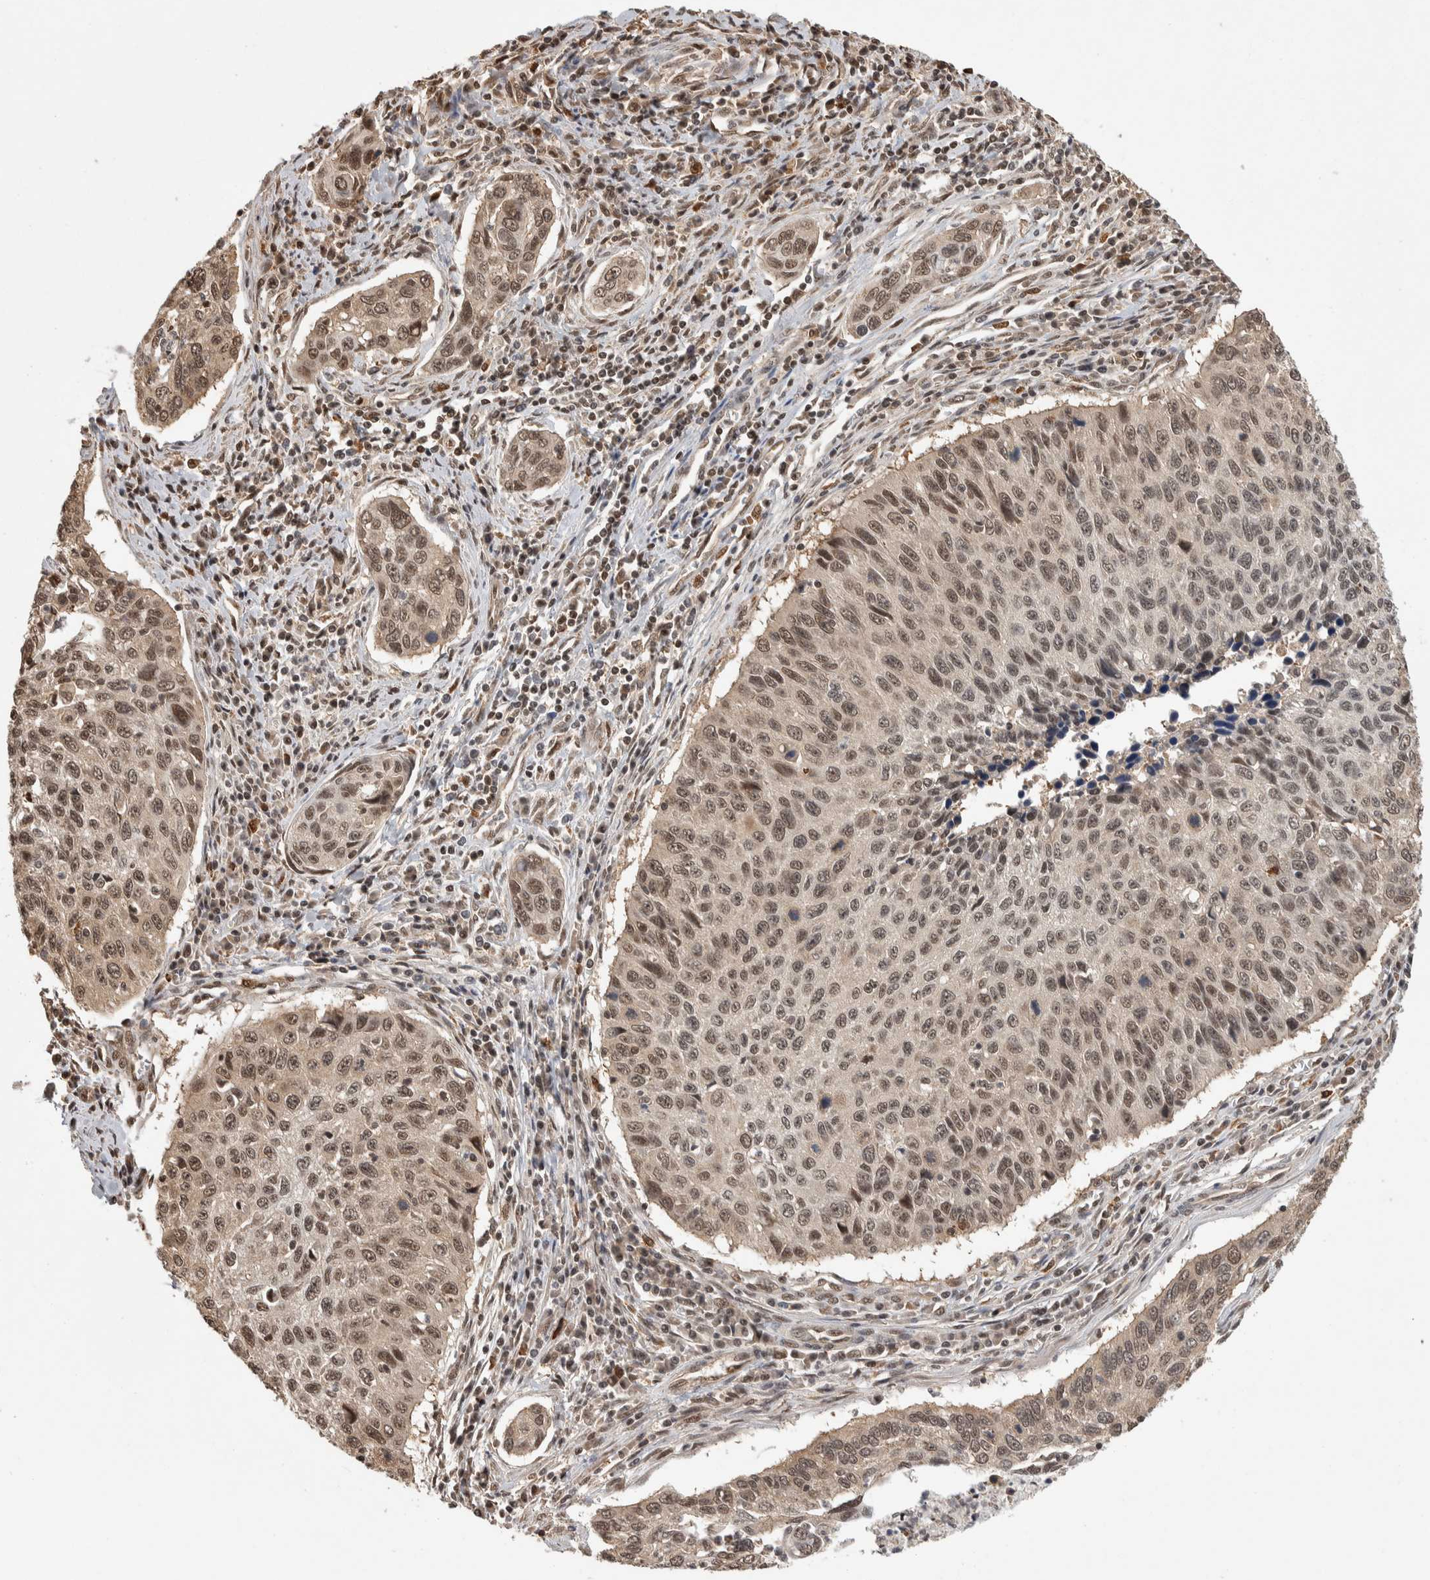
{"staining": {"intensity": "weak", "quantity": ">75%", "location": "cytoplasmic/membranous,nuclear"}, "tissue": "cervical cancer", "cell_type": "Tumor cells", "image_type": "cancer", "snomed": [{"axis": "morphology", "description": "Squamous cell carcinoma, NOS"}, {"axis": "topography", "description": "Cervix"}], "caption": "Immunohistochemical staining of human cervical cancer exhibits weak cytoplasmic/membranous and nuclear protein positivity in about >75% of tumor cells. The staining was performed using DAB to visualize the protein expression in brown, while the nuclei were stained in blue with hematoxylin (Magnification: 20x).", "gene": "ZNF592", "patient": {"sex": "female", "age": 53}}